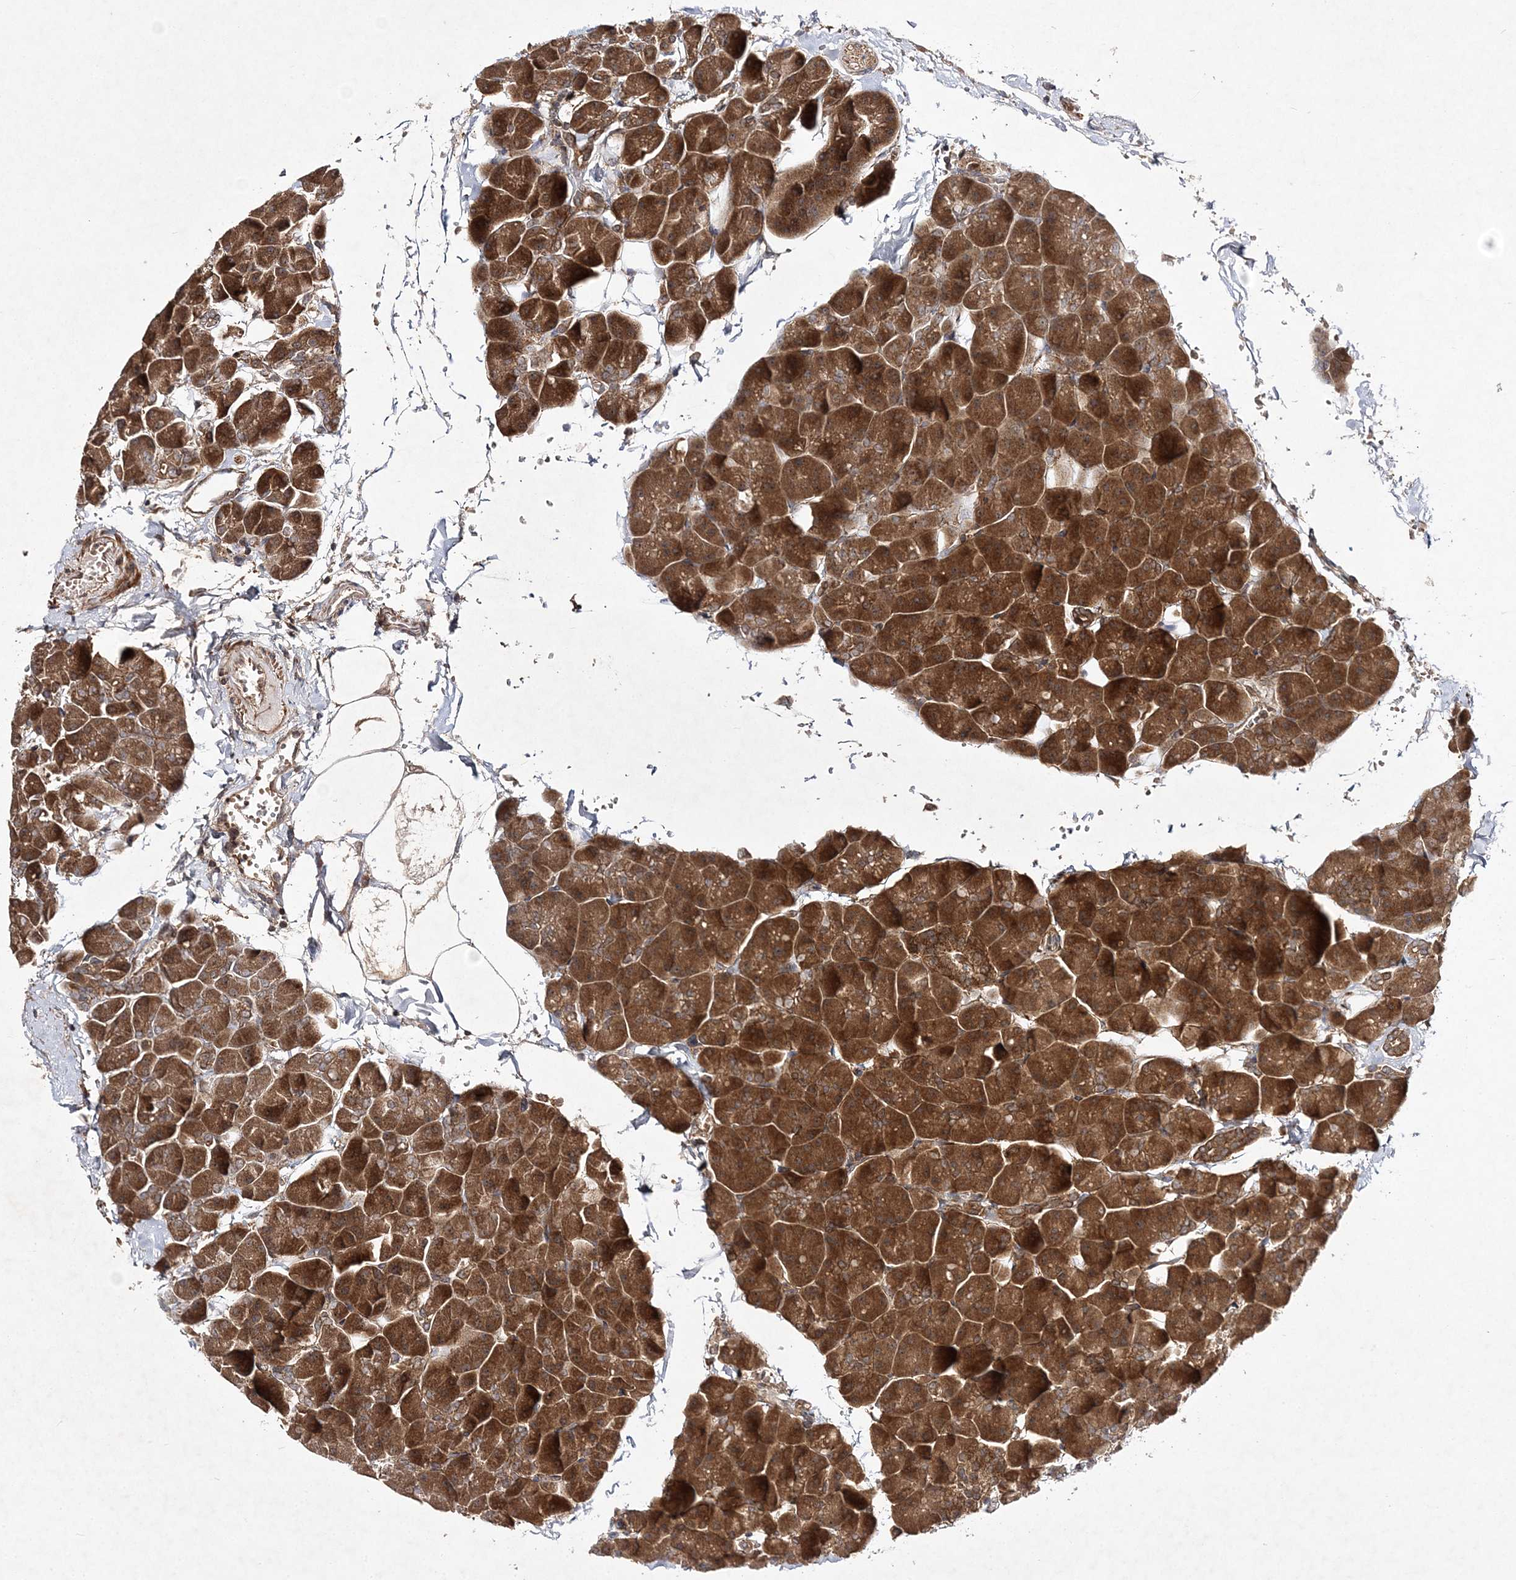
{"staining": {"intensity": "strong", "quantity": ">75%", "location": "cytoplasmic/membranous"}, "tissue": "pancreas", "cell_type": "Exocrine glandular cells", "image_type": "normal", "snomed": [{"axis": "morphology", "description": "Normal tissue, NOS"}, {"axis": "topography", "description": "Pancreas"}], "caption": "Protein analysis of normal pancreas shows strong cytoplasmic/membranous staining in about >75% of exocrine glandular cells.", "gene": "TMEM9B", "patient": {"sex": "male", "age": 35}}